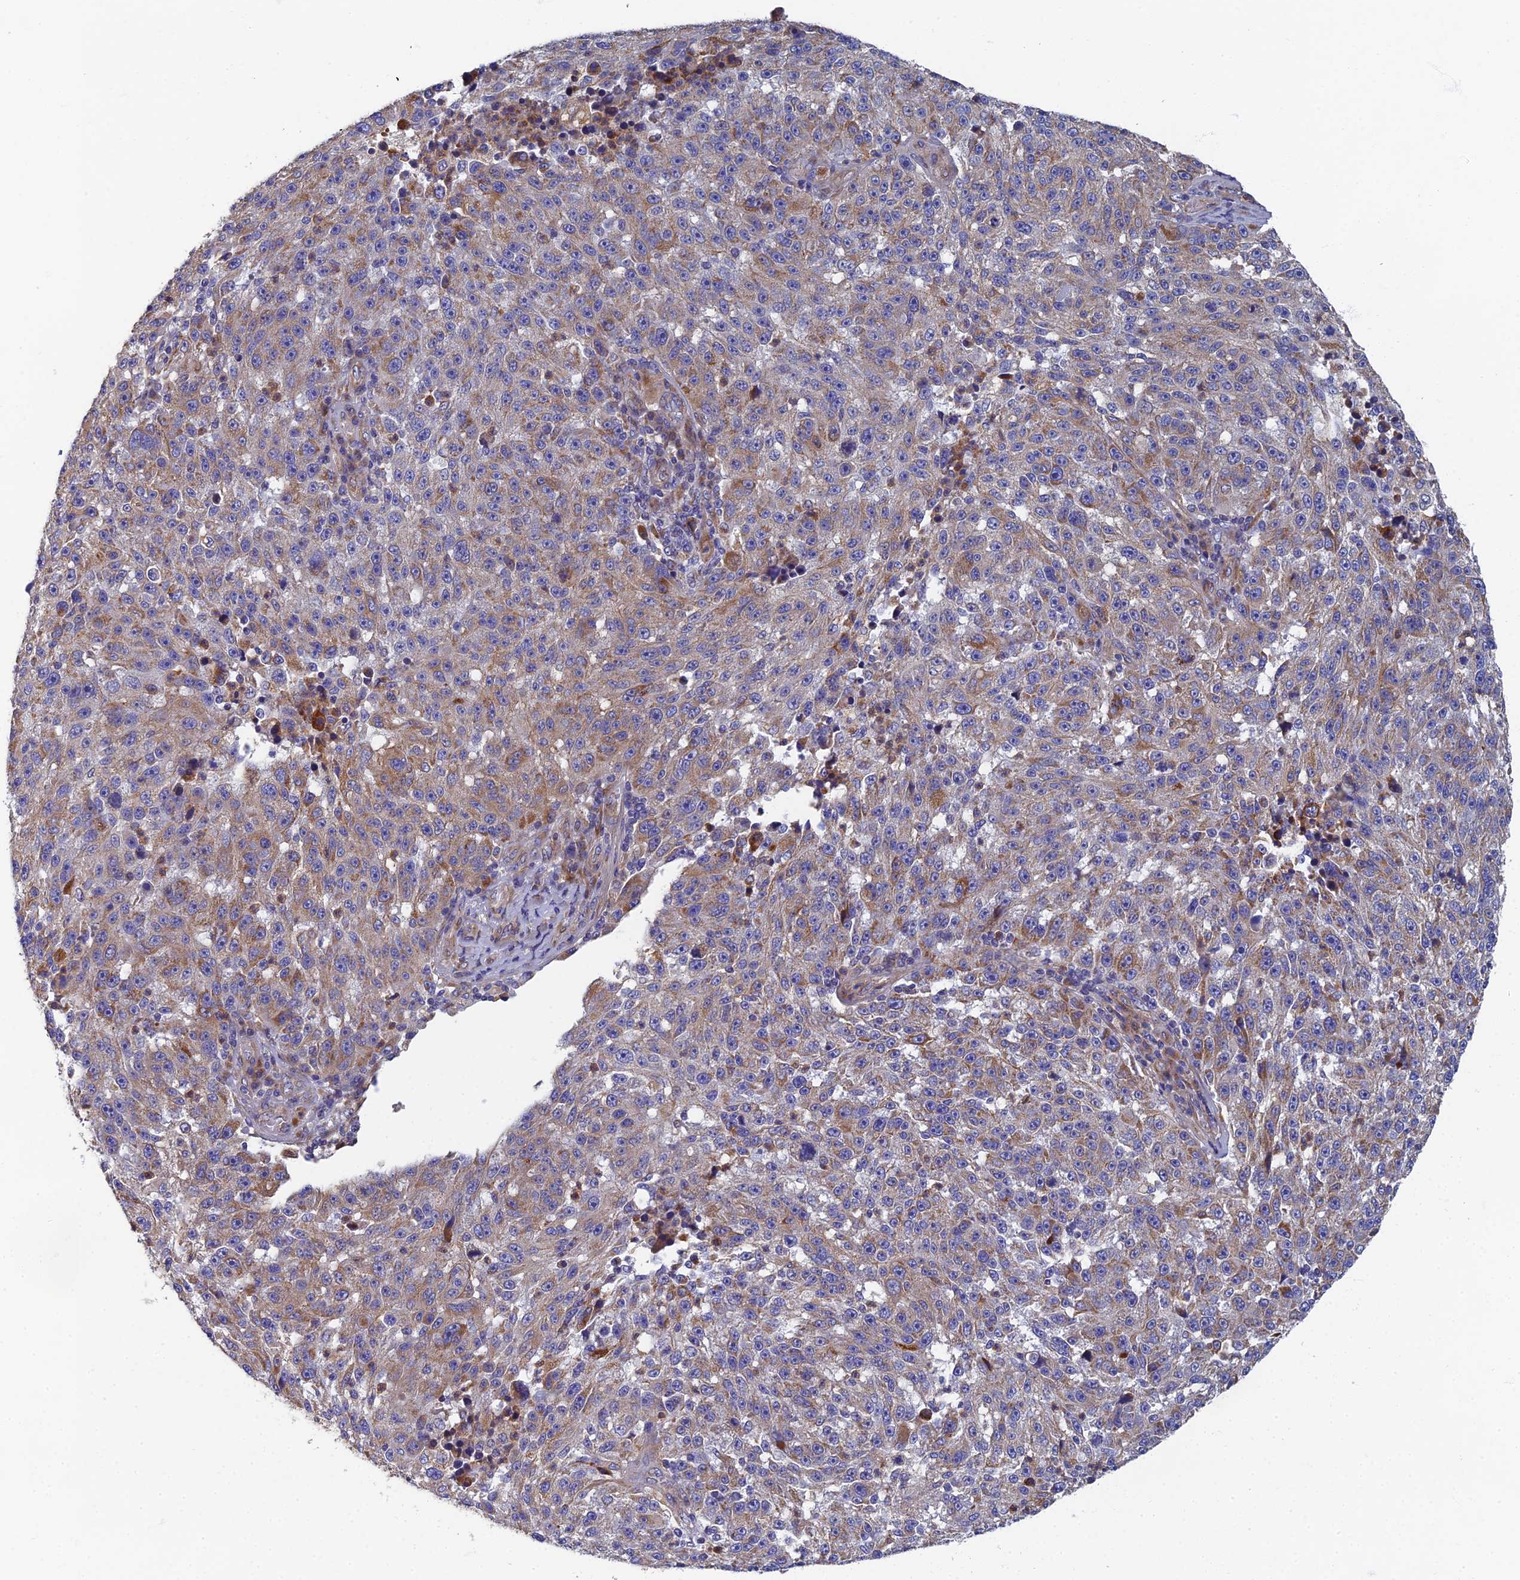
{"staining": {"intensity": "weak", "quantity": "25%-75%", "location": "cytoplasmic/membranous"}, "tissue": "melanoma", "cell_type": "Tumor cells", "image_type": "cancer", "snomed": [{"axis": "morphology", "description": "Malignant melanoma, NOS"}, {"axis": "topography", "description": "Skin"}], "caption": "Brown immunohistochemical staining in malignant melanoma demonstrates weak cytoplasmic/membranous staining in approximately 25%-75% of tumor cells.", "gene": "RNASEK", "patient": {"sex": "male", "age": 53}}